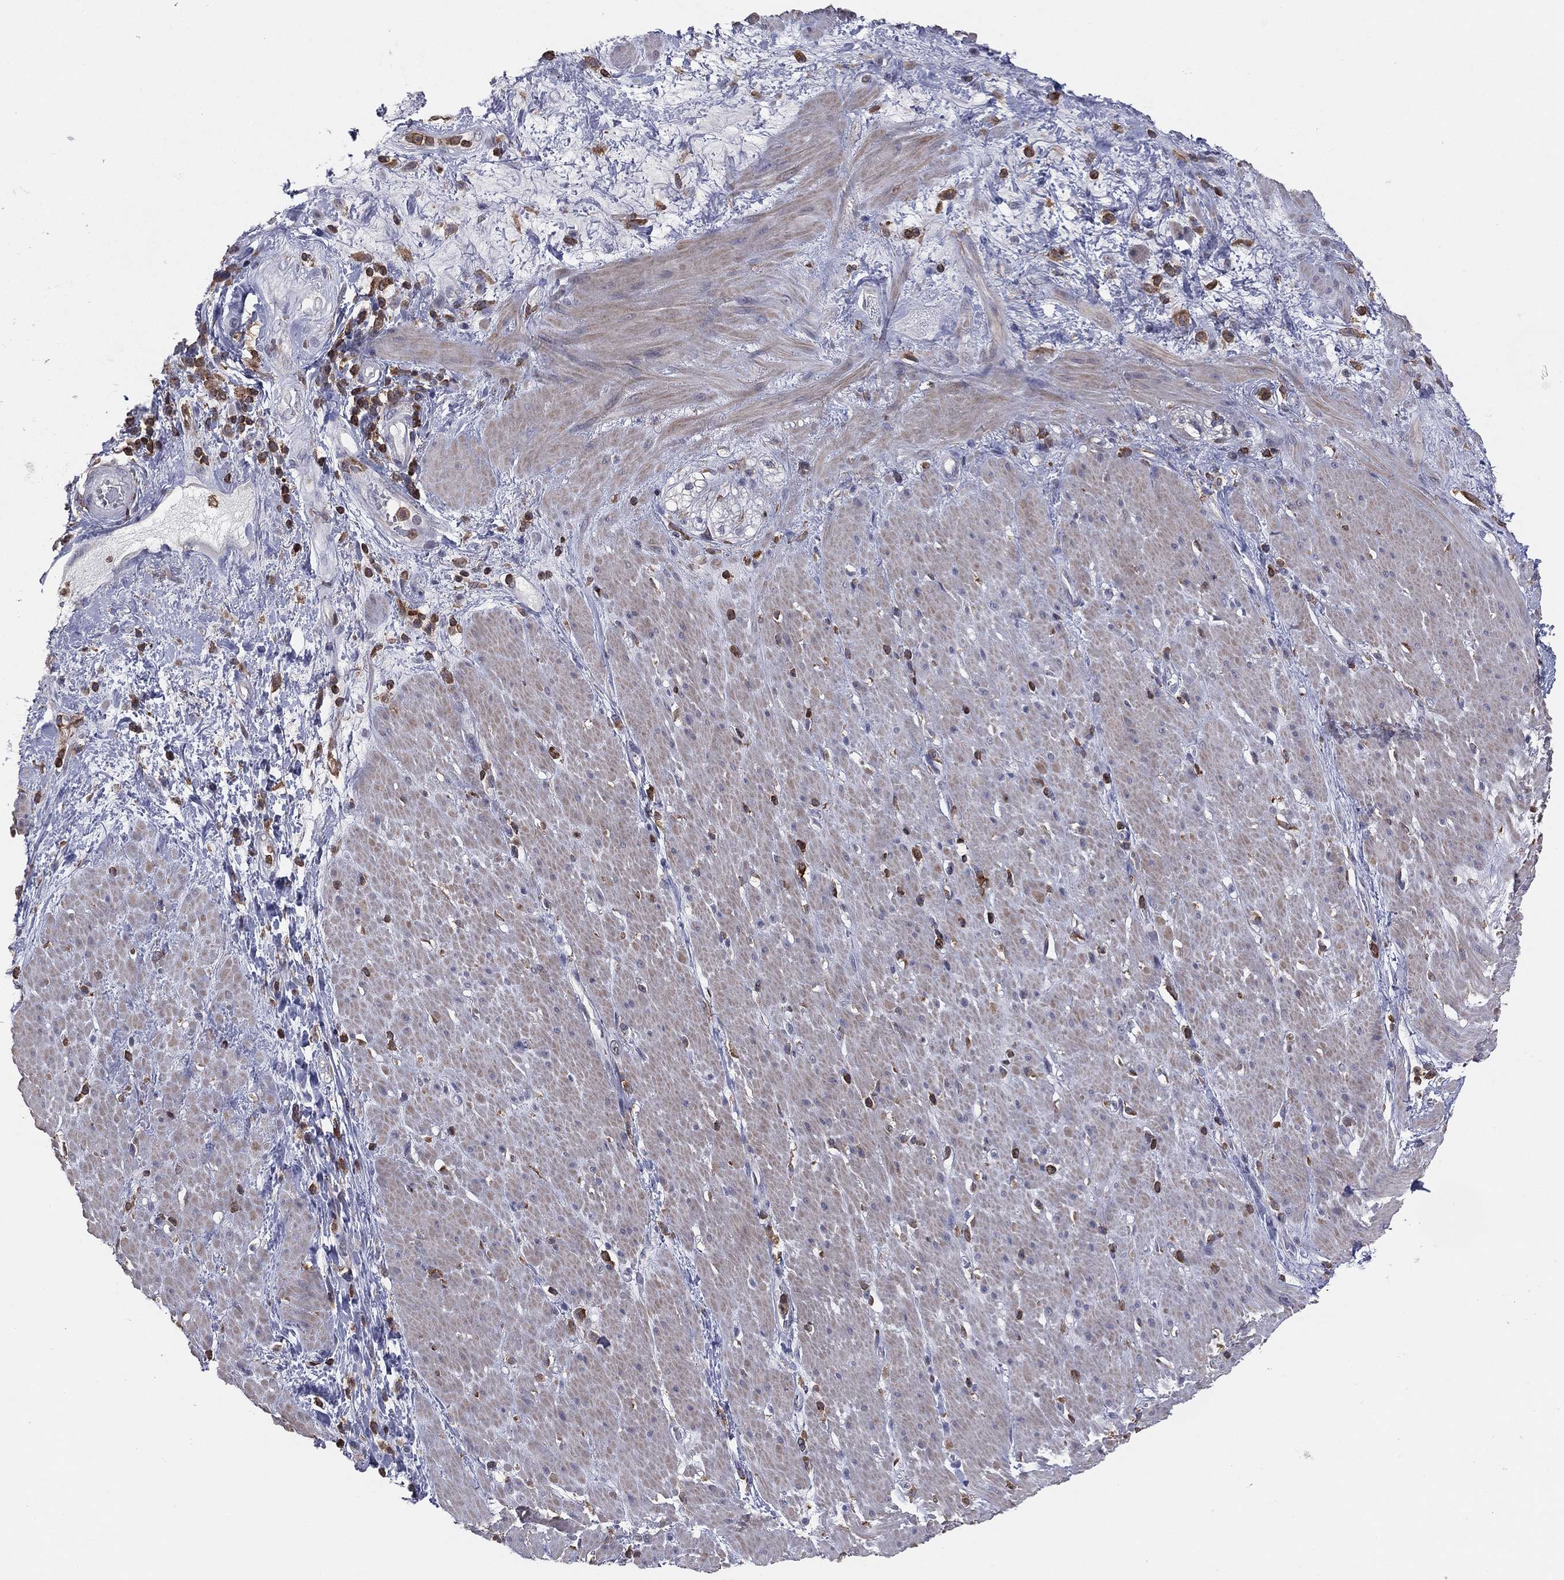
{"staining": {"intensity": "negative", "quantity": "none", "location": "none"}, "tissue": "smooth muscle", "cell_type": "Smooth muscle cells", "image_type": "normal", "snomed": [{"axis": "morphology", "description": "Normal tissue, NOS"}, {"axis": "topography", "description": "Soft tissue"}, {"axis": "topography", "description": "Smooth muscle"}], "caption": "High magnification brightfield microscopy of unremarkable smooth muscle stained with DAB (brown) and counterstained with hematoxylin (blue): smooth muscle cells show no significant staining.", "gene": "PSTPIP1", "patient": {"sex": "male", "age": 72}}